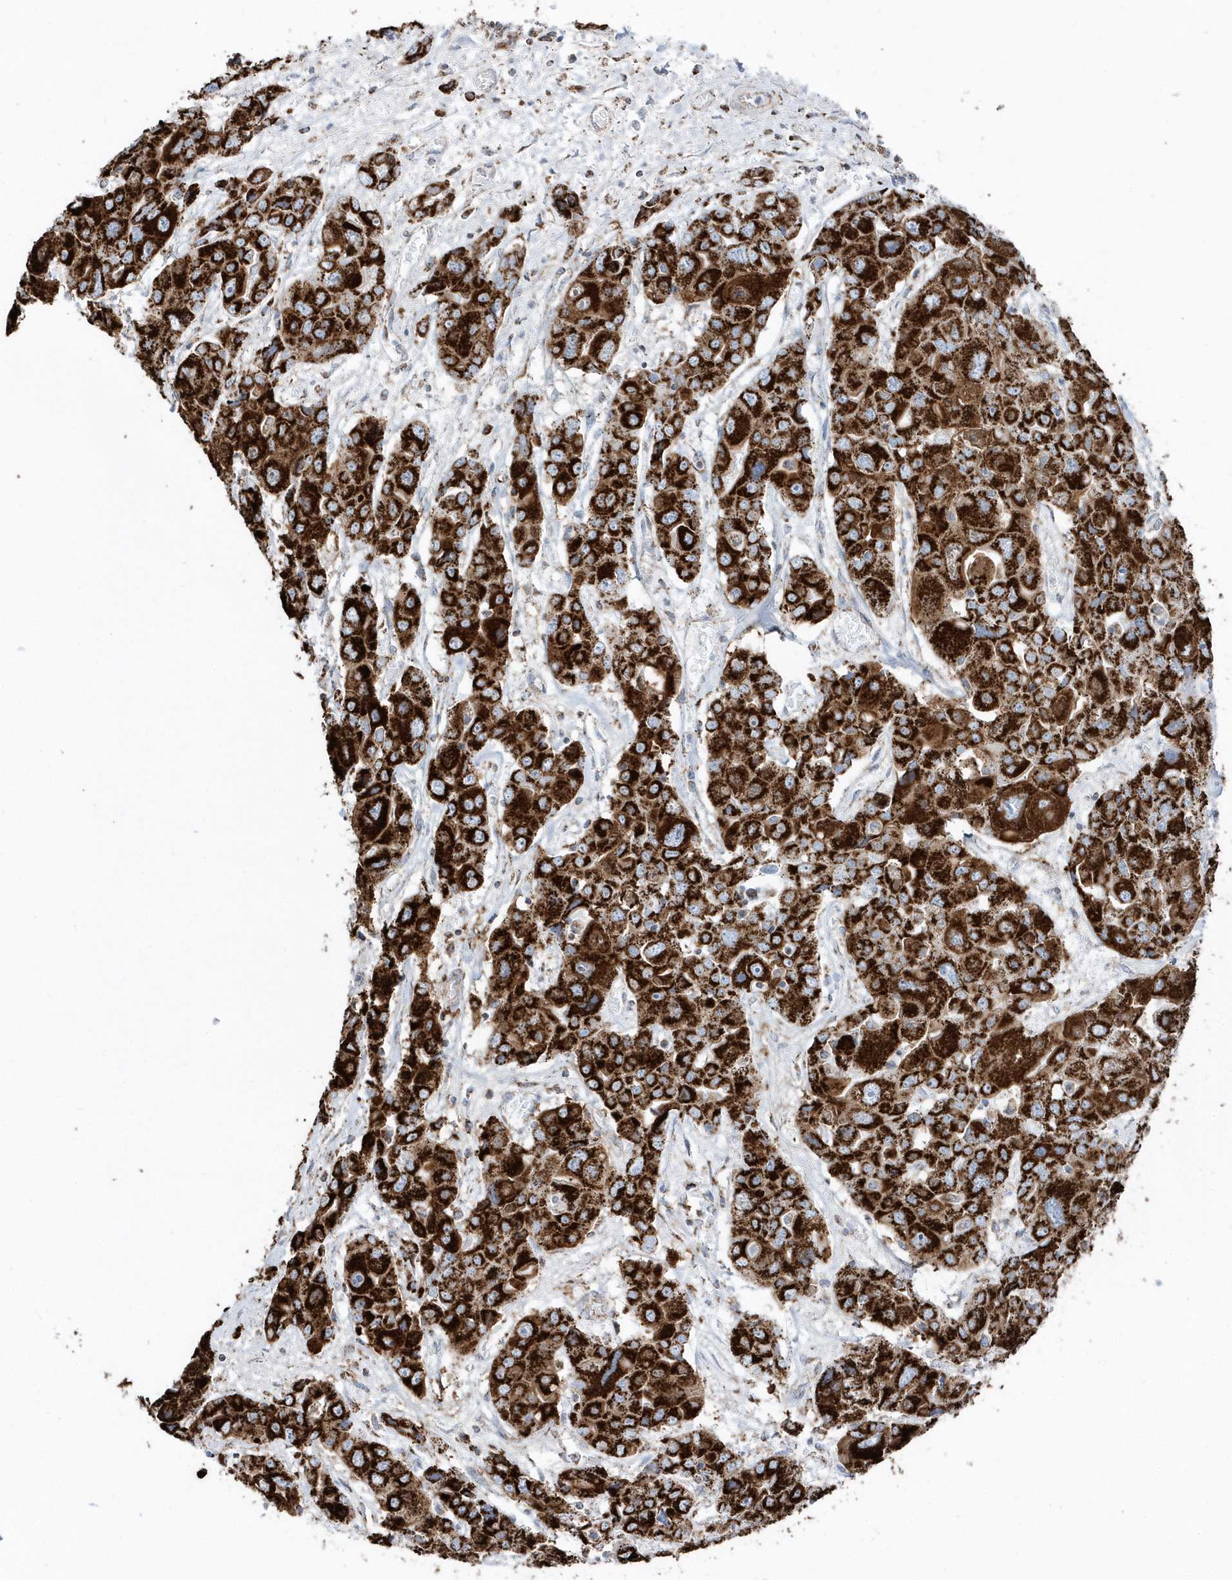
{"staining": {"intensity": "strong", "quantity": ">75%", "location": "cytoplasmic/membranous"}, "tissue": "liver cancer", "cell_type": "Tumor cells", "image_type": "cancer", "snomed": [{"axis": "morphology", "description": "Cholangiocarcinoma"}, {"axis": "topography", "description": "Liver"}], "caption": "The image shows a brown stain indicating the presence of a protein in the cytoplasmic/membranous of tumor cells in cholangiocarcinoma (liver). Using DAB (3,3'-diaminobenzidine) (brown) and hematoxylin (blue) stains, captured at high magnification using brightfield microscopy.", "gene": "TMCO6", "patient": {"sex": "male", "age": 67}}